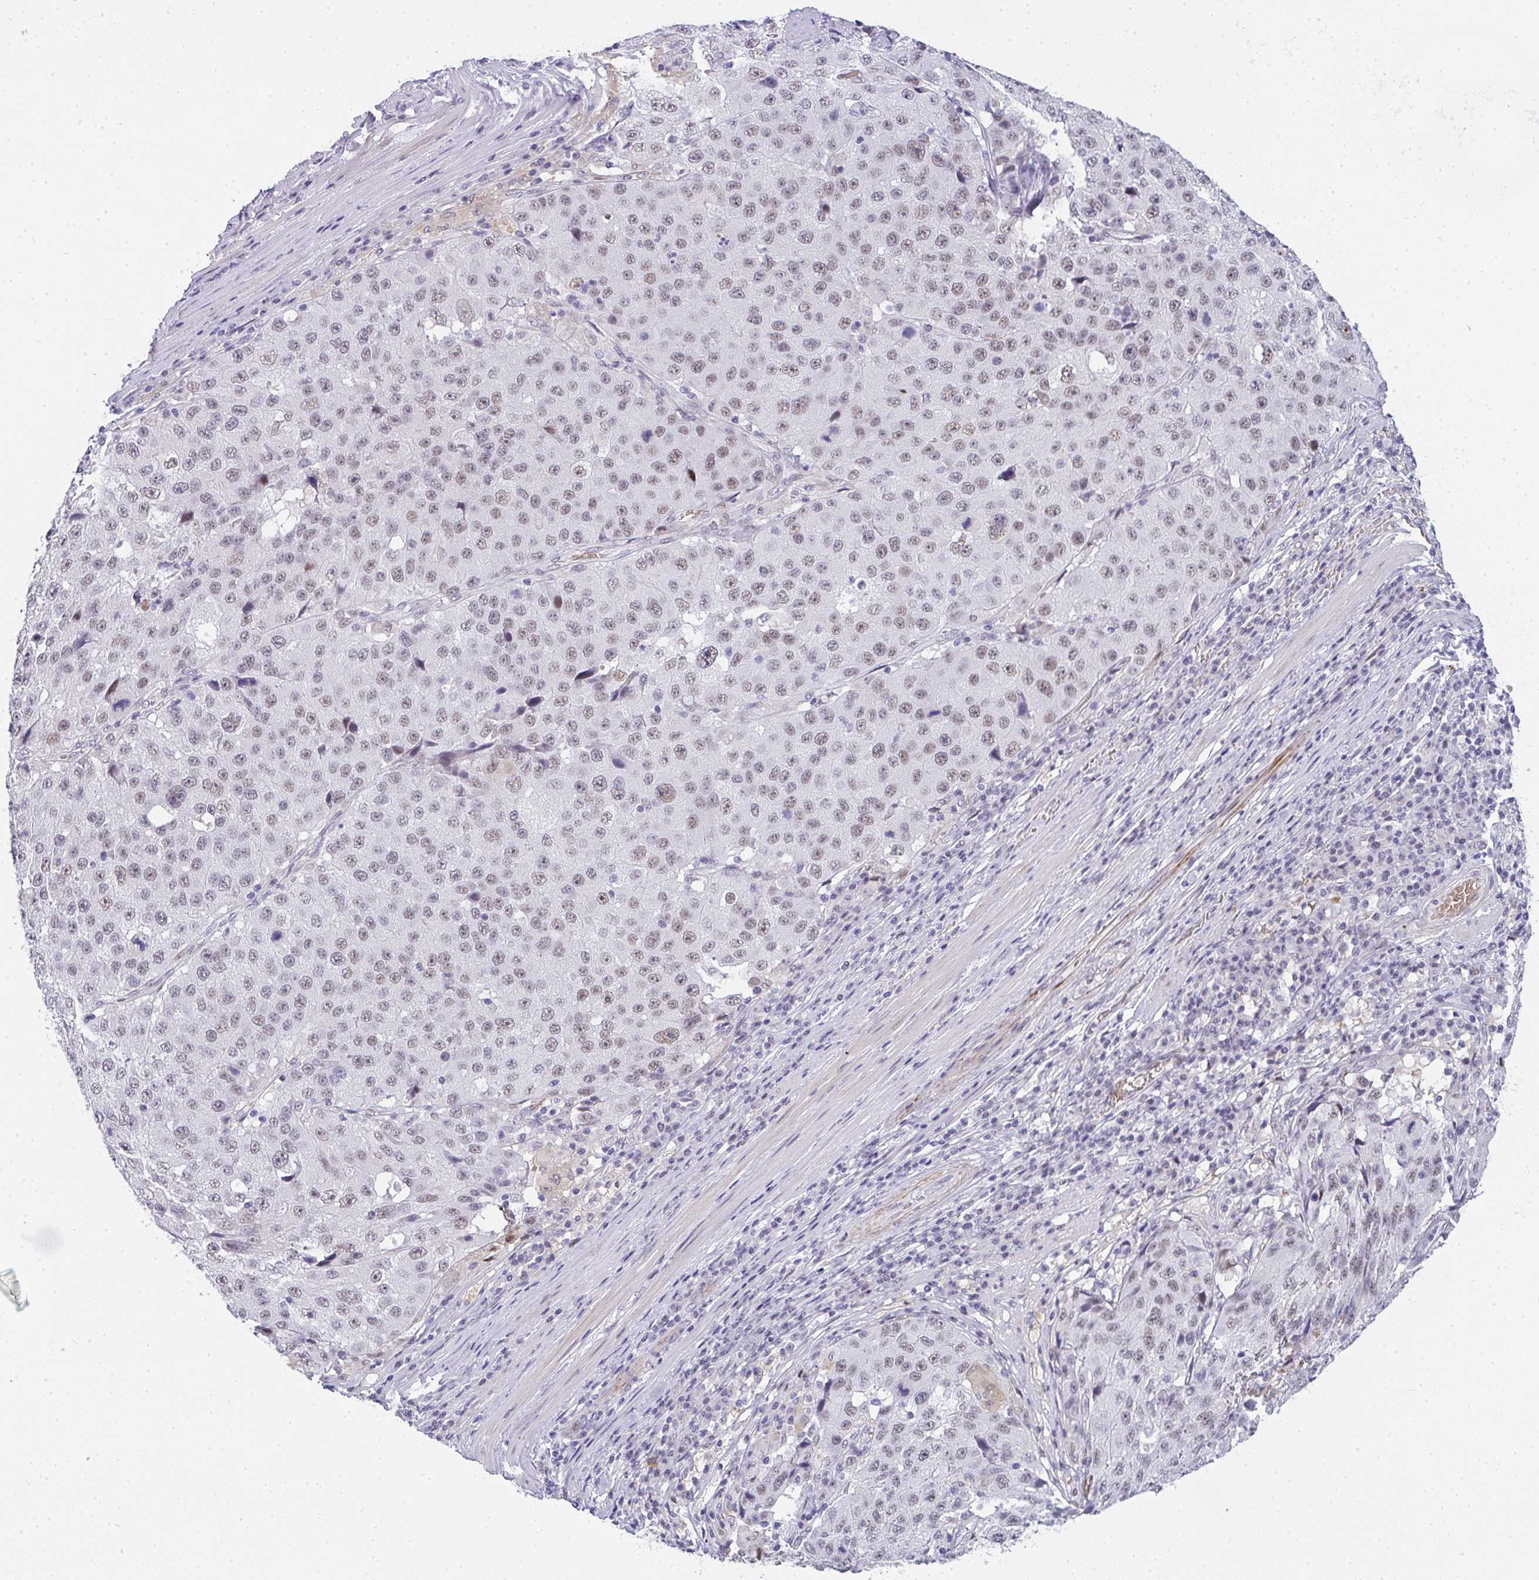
{"staining": {"intensity": "weak", "quantity": ">75%", "location": "nuclear"}, "tissue": "stomach cancer", "cell_type": "Tumor cells", "image_type": "cancer", "snomed": [{"axis": "morphology", "description": "Adenocarcinoma, NOS"}, {"axis": "topography", "description": "Stomach"}], "caption": "A photomicrograph showing weak nuclear staining in about >75% of tumor cells in stomach cancer, as visualized by brown immunohistochemical staining.", "gene": "TNMD", "patient": {"sex": "male", "age": 71}}